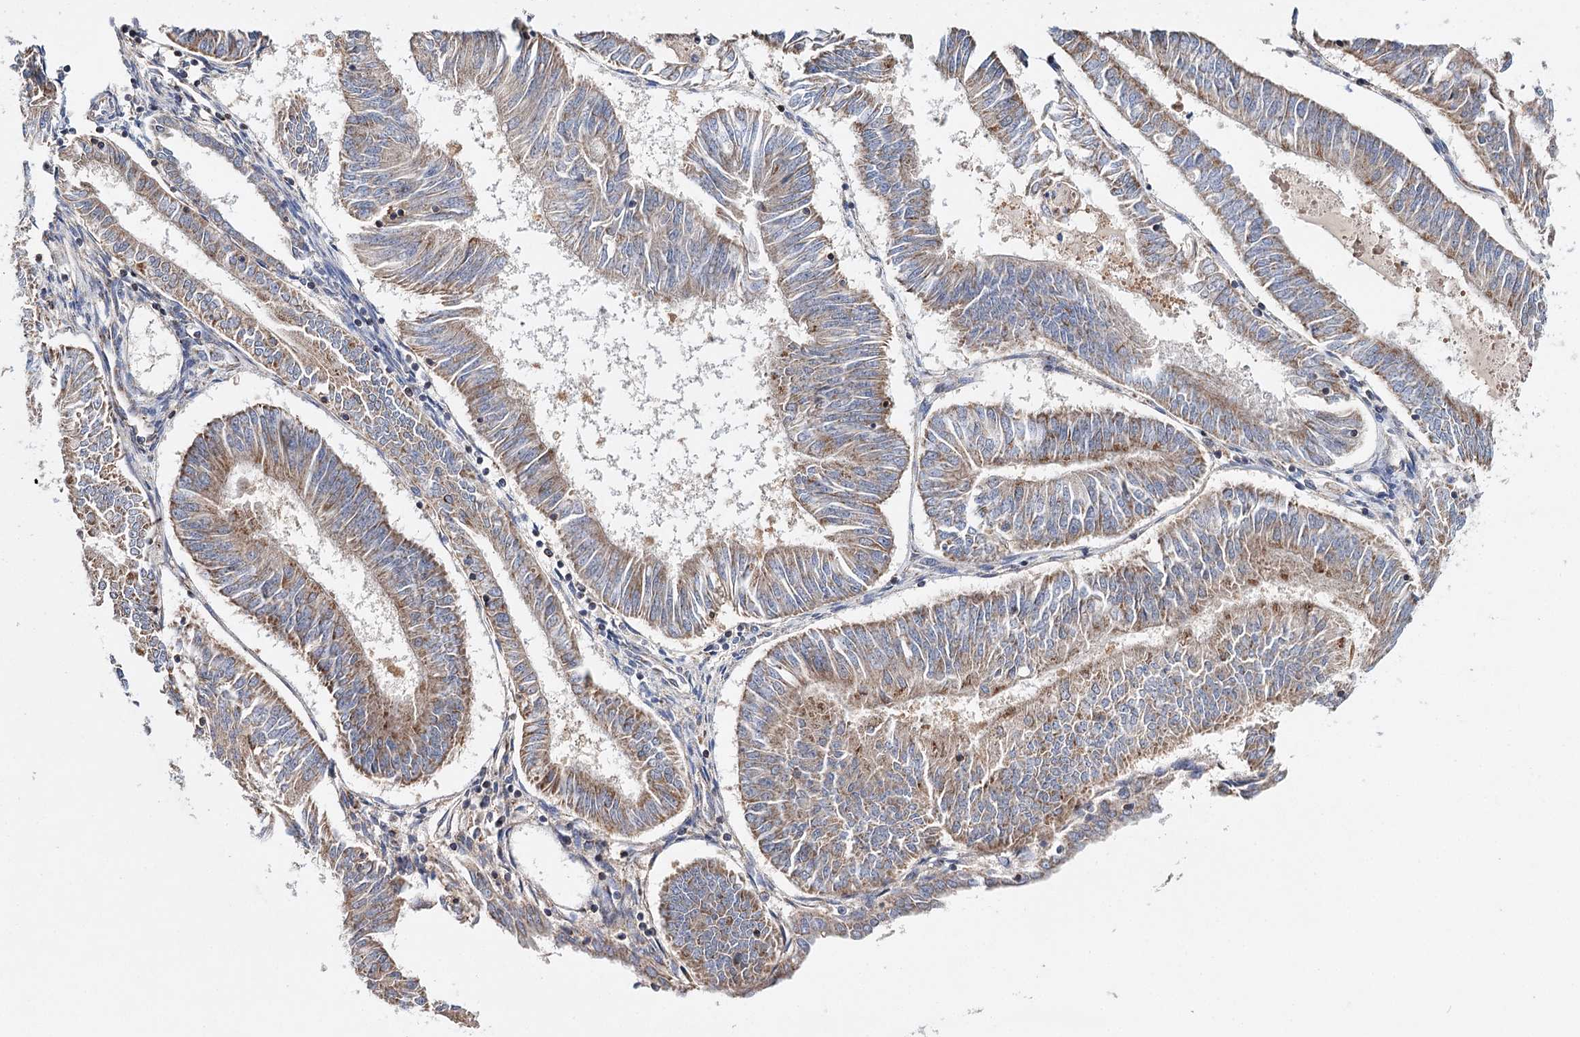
{"staining": {"intensity": "moderate", "quantity": ">75%", "location": "cytoplasmic/membranous"}, "tissue": "endometrial cancer", "cell_type": "Tumor cells", "image_type": "cancer", "snomed": [{"axis": "morphology", "description": "Adenocarcinoma, NOS"}, {"axis": "topography", "description": "Endometrium"}], "caption": "Moderate cytoplasmic/membranous staining is appreciated in approximately >75% of tumor cells in endometrial cancer. The protein is shown in brown color, while the nuclei are stained blue.", "gene": "CFAP46", "patient": {"sex": "female", "age": 58}}